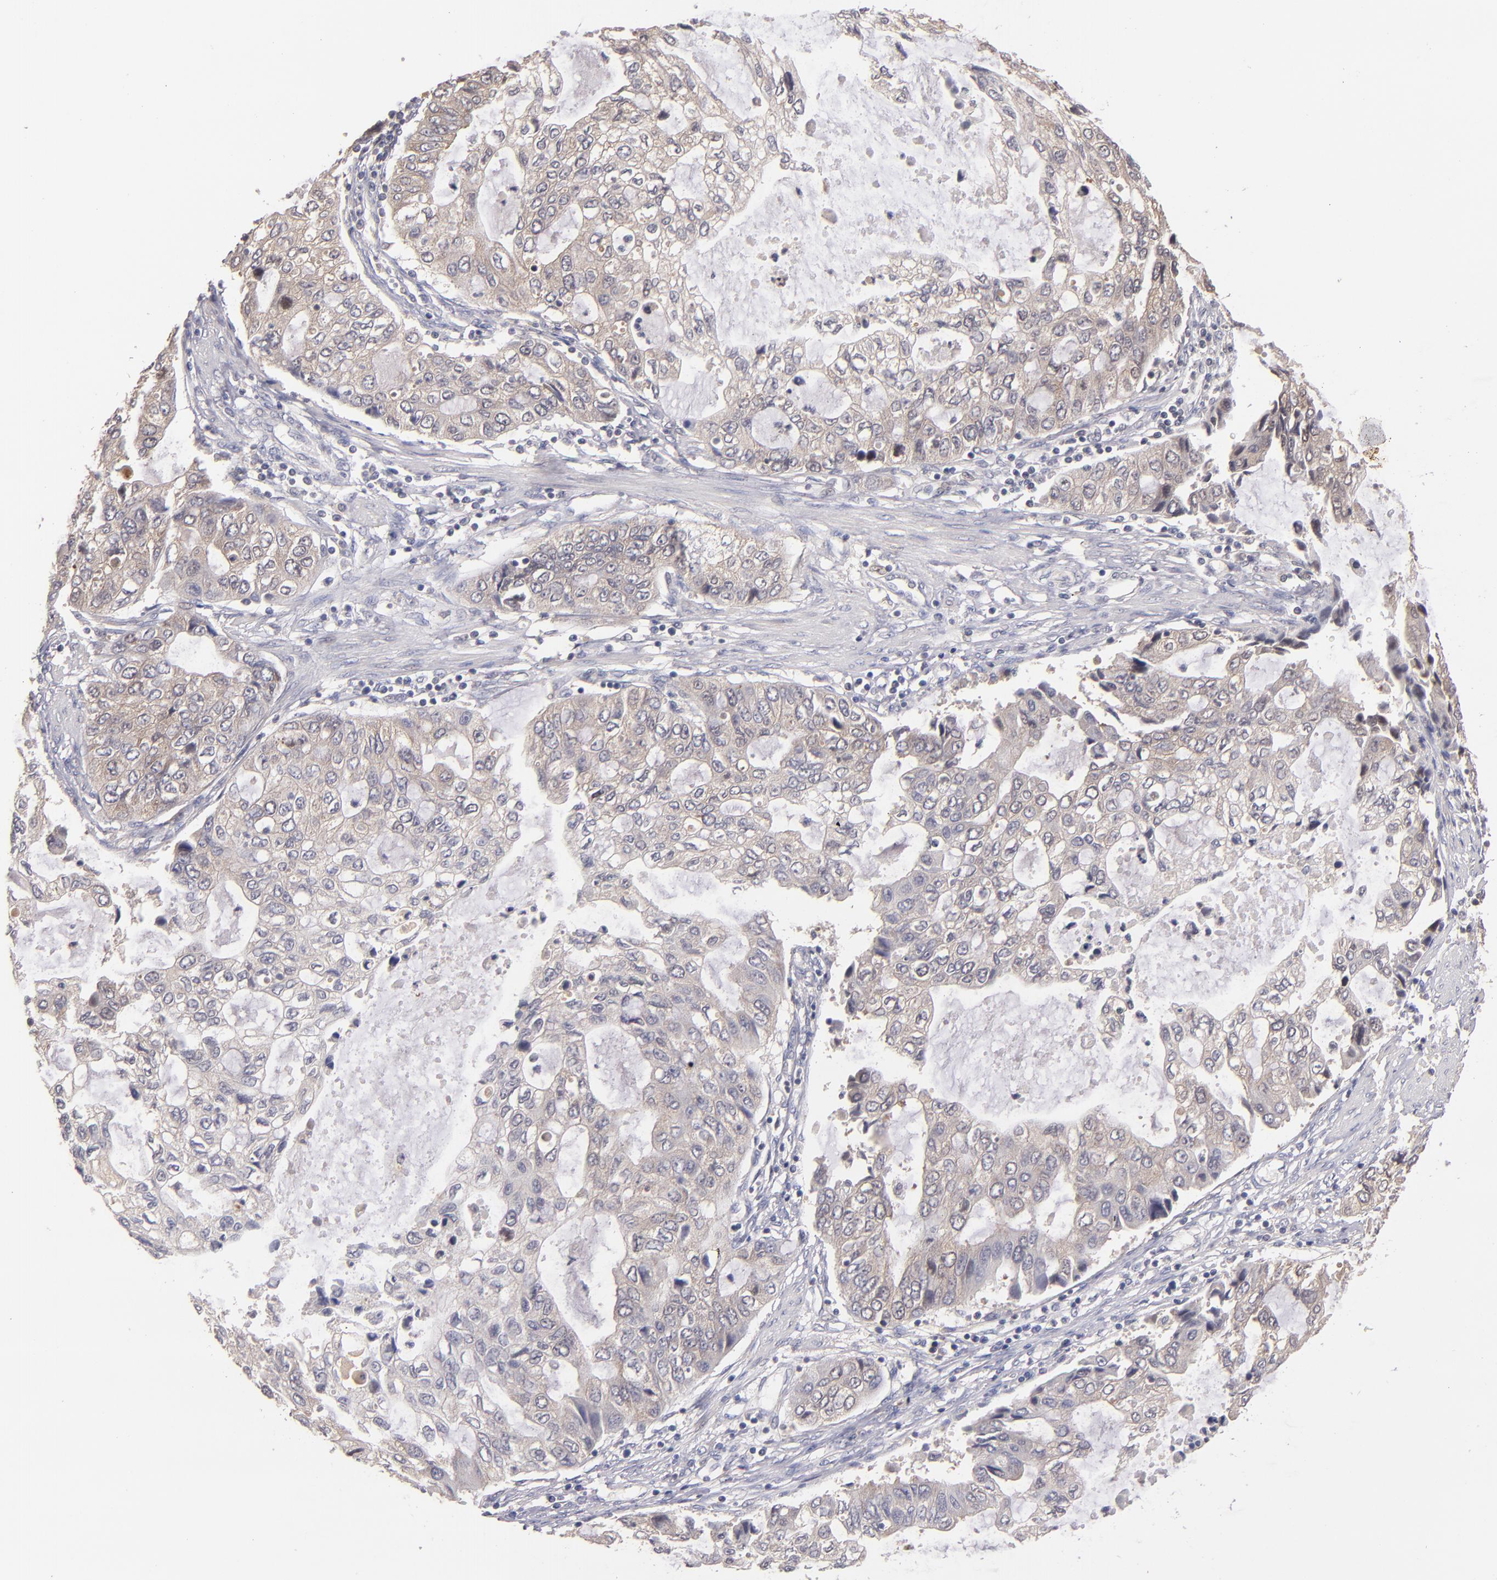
{"staining": {"intensity": "weak", "quantity": "25%-75%", "location": "cytoplasmic/membranous"}, "tissue": "stomach cancer", "cell_type": "Tumor cells", "image_type": "cancer", "snomed": [{"axis": "morphology", "description": "Adenocarcinoma, NOS"}, {"axis": "topography", "description": "Stomach, upper"}], "caption": "Immunohistochemistry (IHC) (DAB) staining of human stomach cancer (adenocarcinoma) shows weak cytoplasmic/membranous protein positivity in approximately 25%-75% of tumor cells. (brown staining indicates protein expression, while blue staining denotes nuclei).", "gene": "UPF3B", "patient": {"sex": "female", "age": 52}}